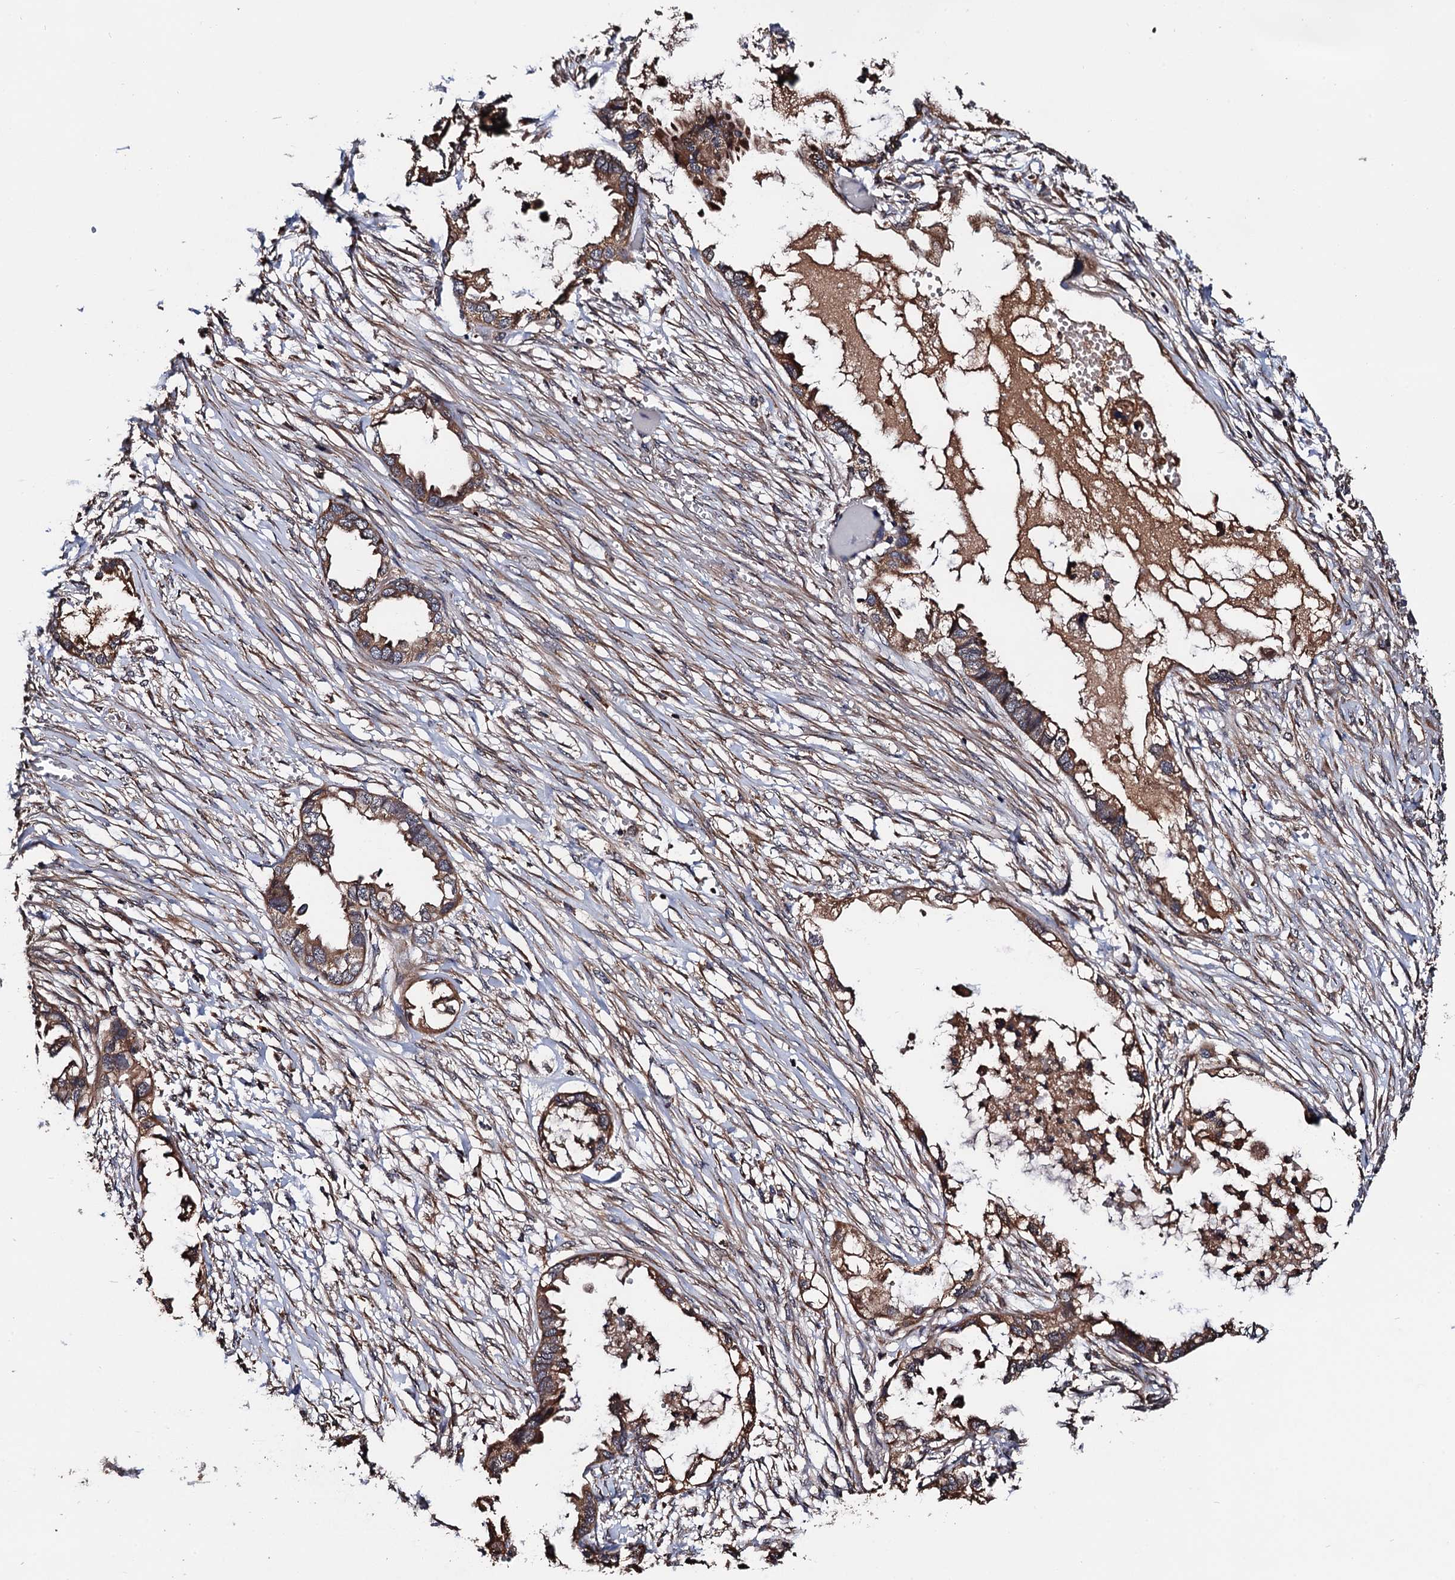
{"staining": {"intensity": "moderate", "quantity": ">75%", "location": "cytoplasmic/membranous"}, "tissue": "endometrial cancer", "cell_type": "Tumor cells", "image_type": "cancer", "snomed": [{"axis": "morphology", "description": "Adenocarcinoma, NOS"}, {"axis": "morphology", "description": "Adenocarcinoma, metastatic, NOS"}, {"axis": "topography", "description": "Adipose tissue"}, {"axis": "topography", "description": "Endometrium"}], "caption": "Immunohistochemistry micrograph of human metastatic adenocarcinoma (endometrial) stained for a protein (brown), which demonstrates medium levels of moderate cytoplasmic/membranous expression in about >75% of tumor cells.", "gene": "RGS11", "patient": {"sex": "female", "age": 67}}